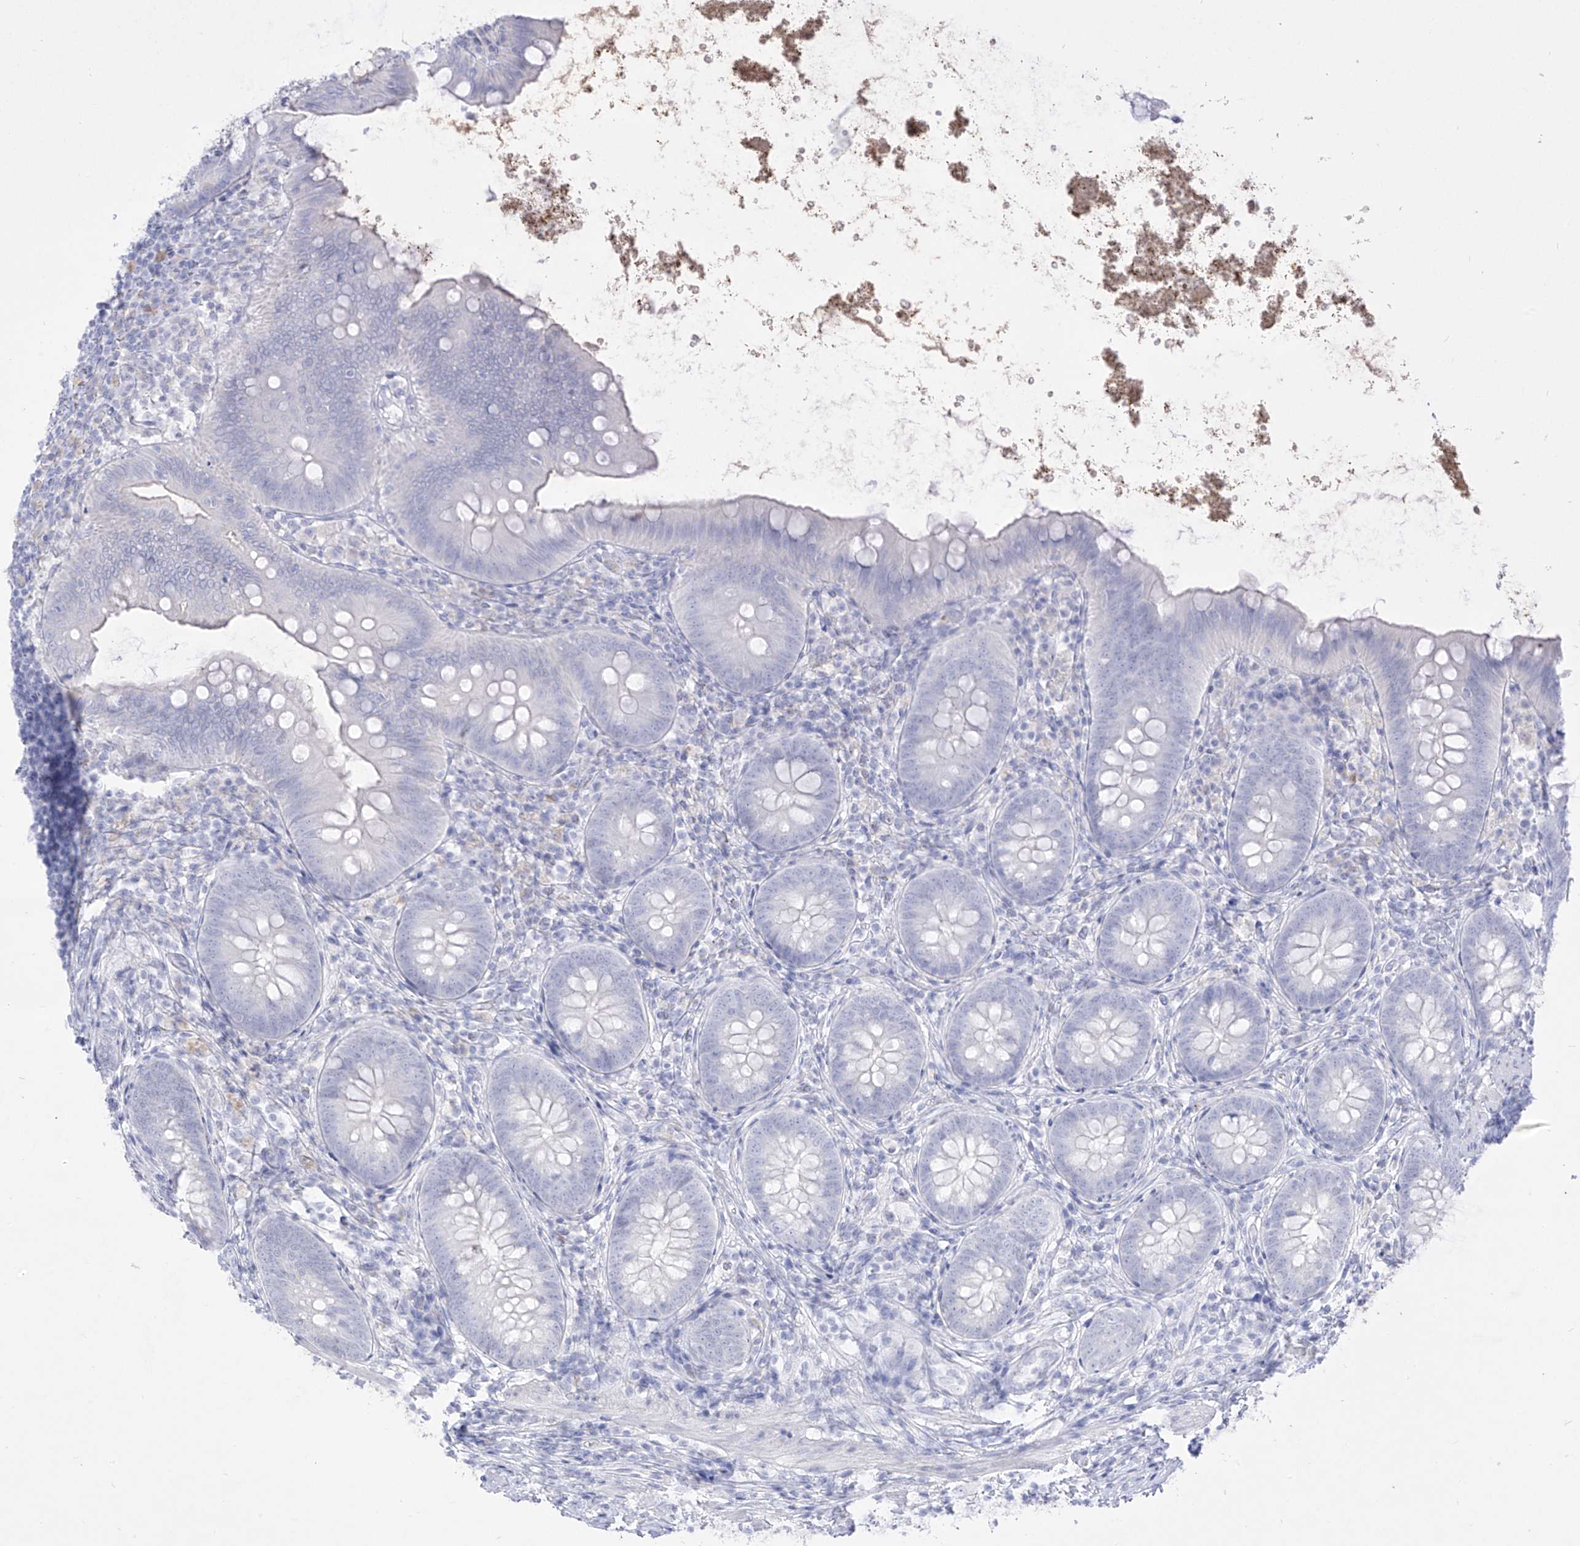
{"staining": {"intensity": "negative", "quantity": "none", "location": "none"}, "tissue": "appendix", "cell_type": "Glandular cells", "image_type": "normal", "snomed": [{"axis": "morphology", "description": "Normal tissue, NOS"}, {"axis": "topography", "description": "Appendix"}], "caption": "DAB (3,3'-diaminobenzidine) immunohistochemical staining of benign human appendix reveals no significant staining in glandular cells. (DAB (3,3'-diaminobenzidine) IHC, high magnification).", "gene": "TGM4", "patient": {"sex": "female", "age": 62}}